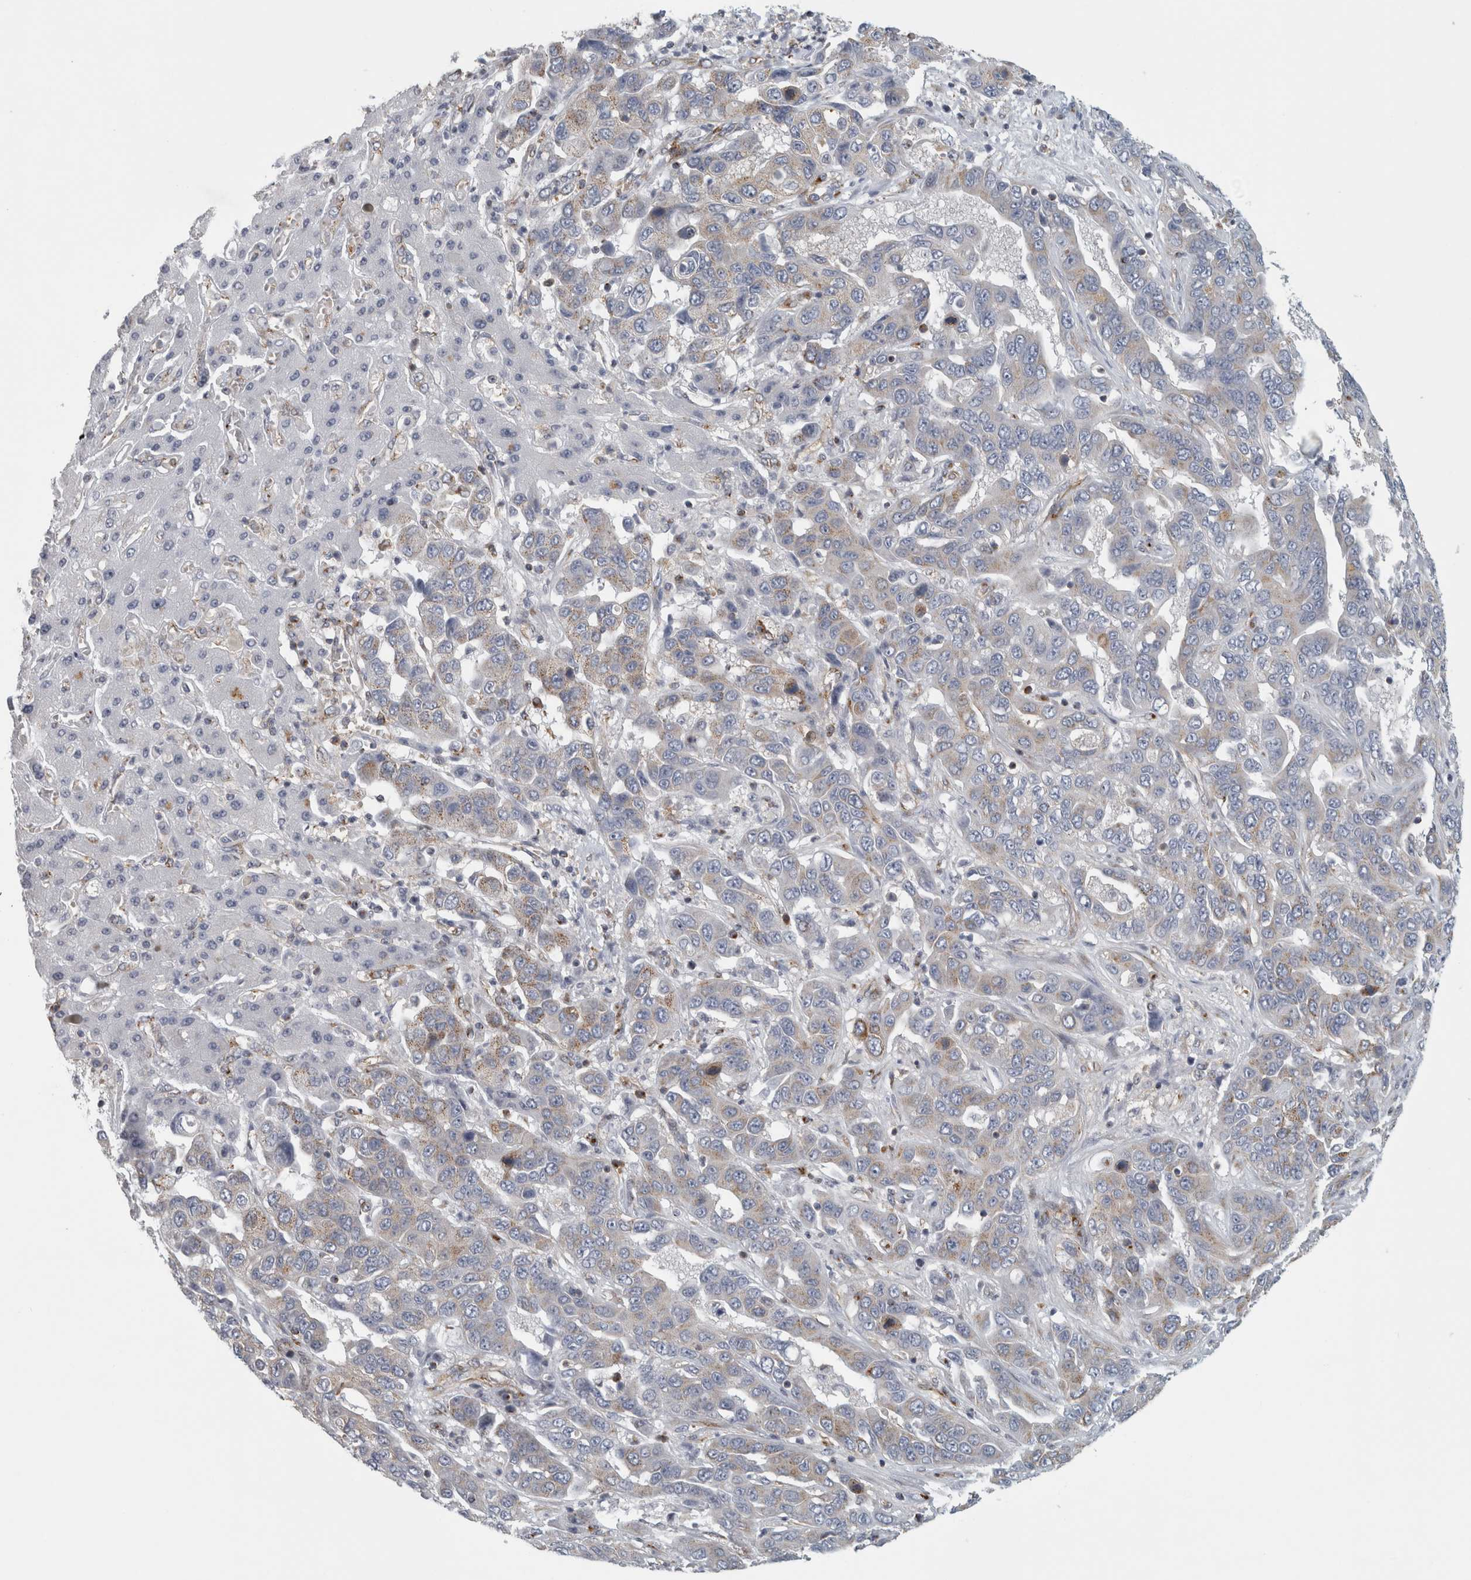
{"staining": {"intensity": "weak", "quantity": "<25%", "location": "cytoplasmic/membranous"}, "tissue": "liver cancer", "cell_type": "Tumor cells", "image_type": "cancer", "snomed": [{"axis": "morphology", "description": "Cholangiocarcinoma"}, {"axis": "topography", "description": "Liver"}], "caption": "Liver cancer was stained to show a protein in brown. There is no significant staining in tumor cells. (DAB (3,3'-diaminobenzidine) immunohistochemistry, high magnification).", "gene": "PEX6", "patient": {"sex": "female", "age": 52}}